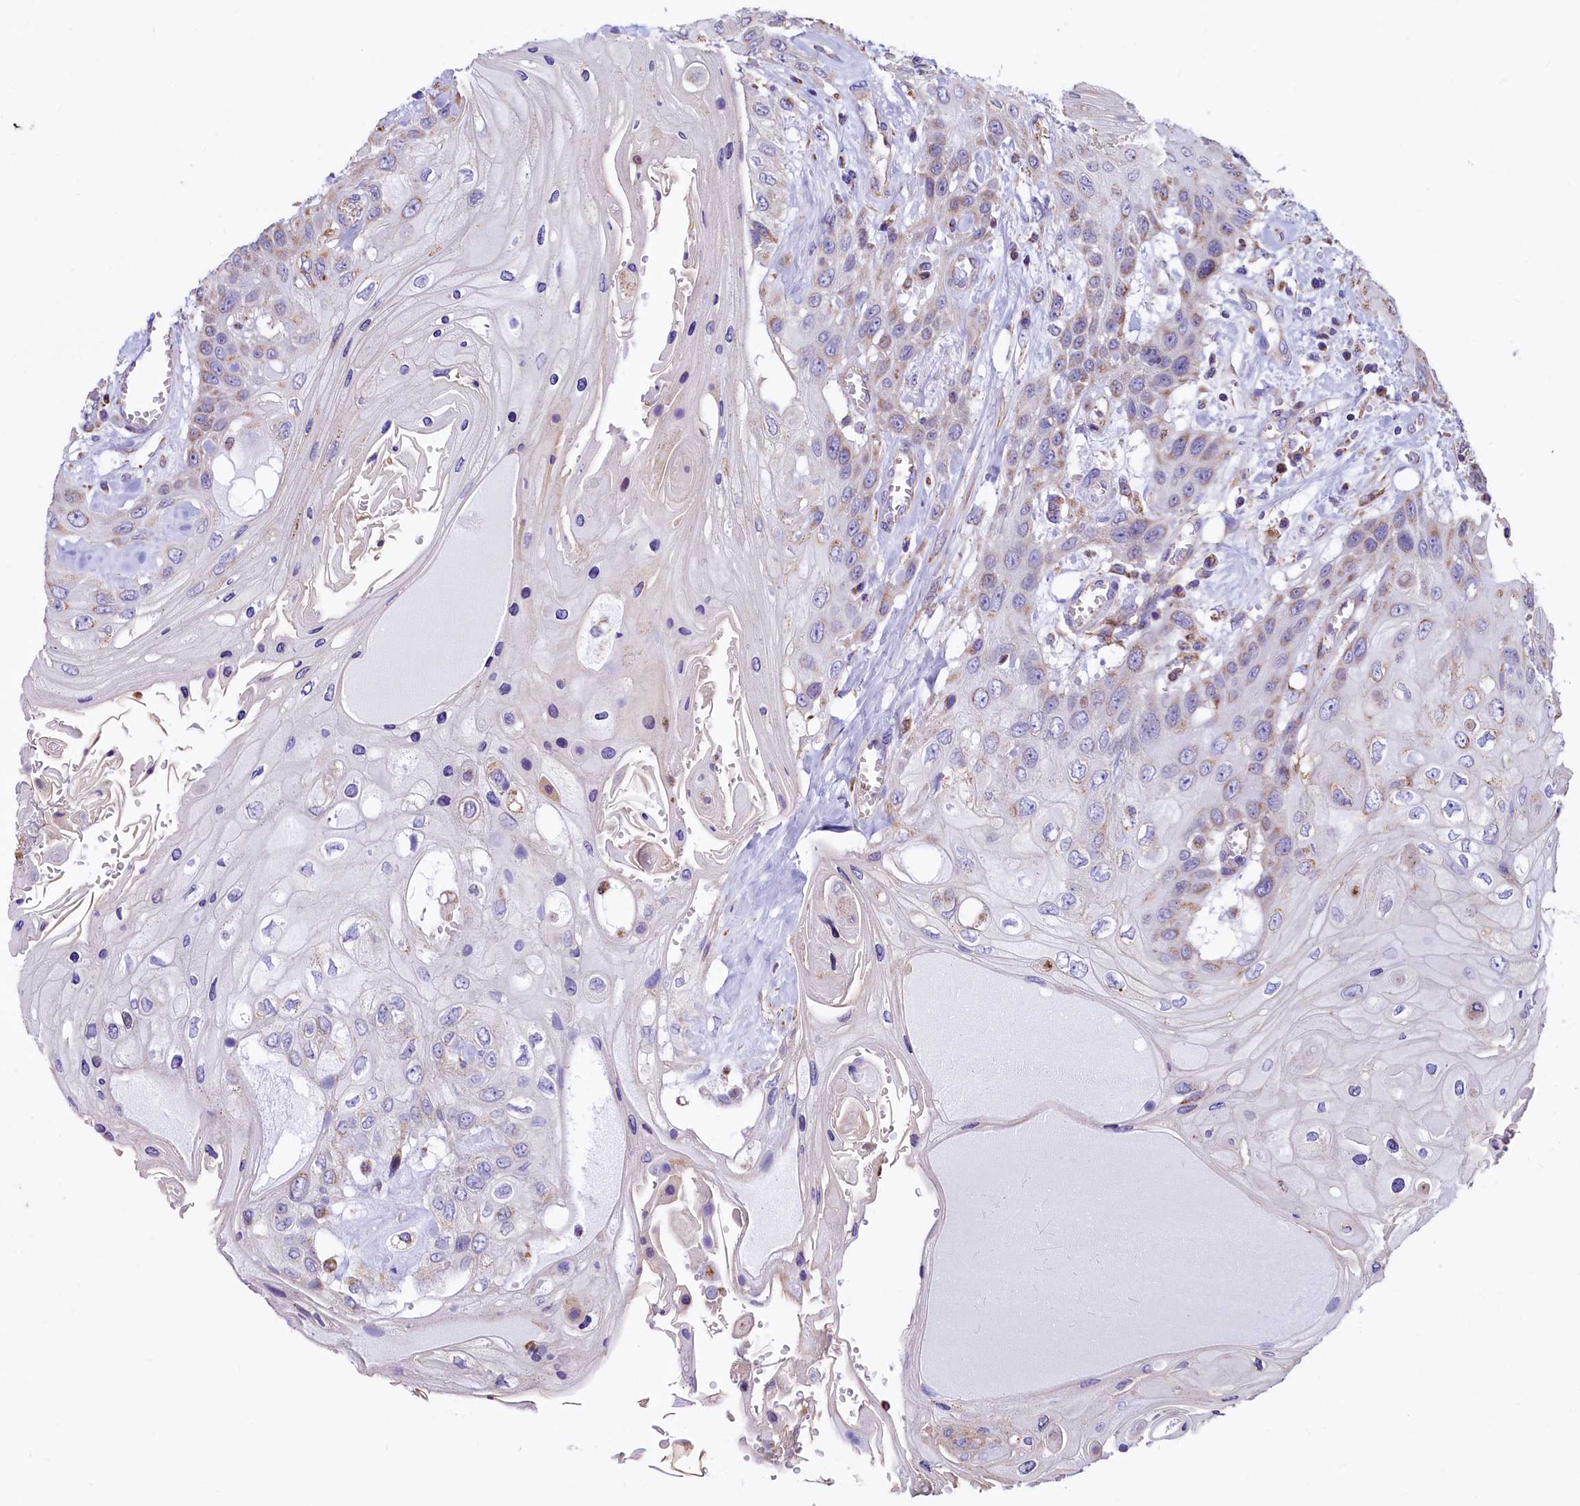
{"staining": {"intensity": "weak", "quantity": "25%-75%", "location": "cytoplasmic/membranous"}, "tissue": "head and neck cancer", "cell_type": "Tumor cells", "image_type": "cancer", "snomed": [{"axis": "morphology", "description": "Squamous cell carcinoma, NOS"}, {"axis": "topography", "description": "Head-Neck"}], "caption": "Protein expression analysis of human head and neck squamous cell carcinoma reveals weak cytoplasmic/membranous expression in about 25%-75% of tumor cells.", "gene": "VWCE", "patient": {"sex": "female", "age": 43}}